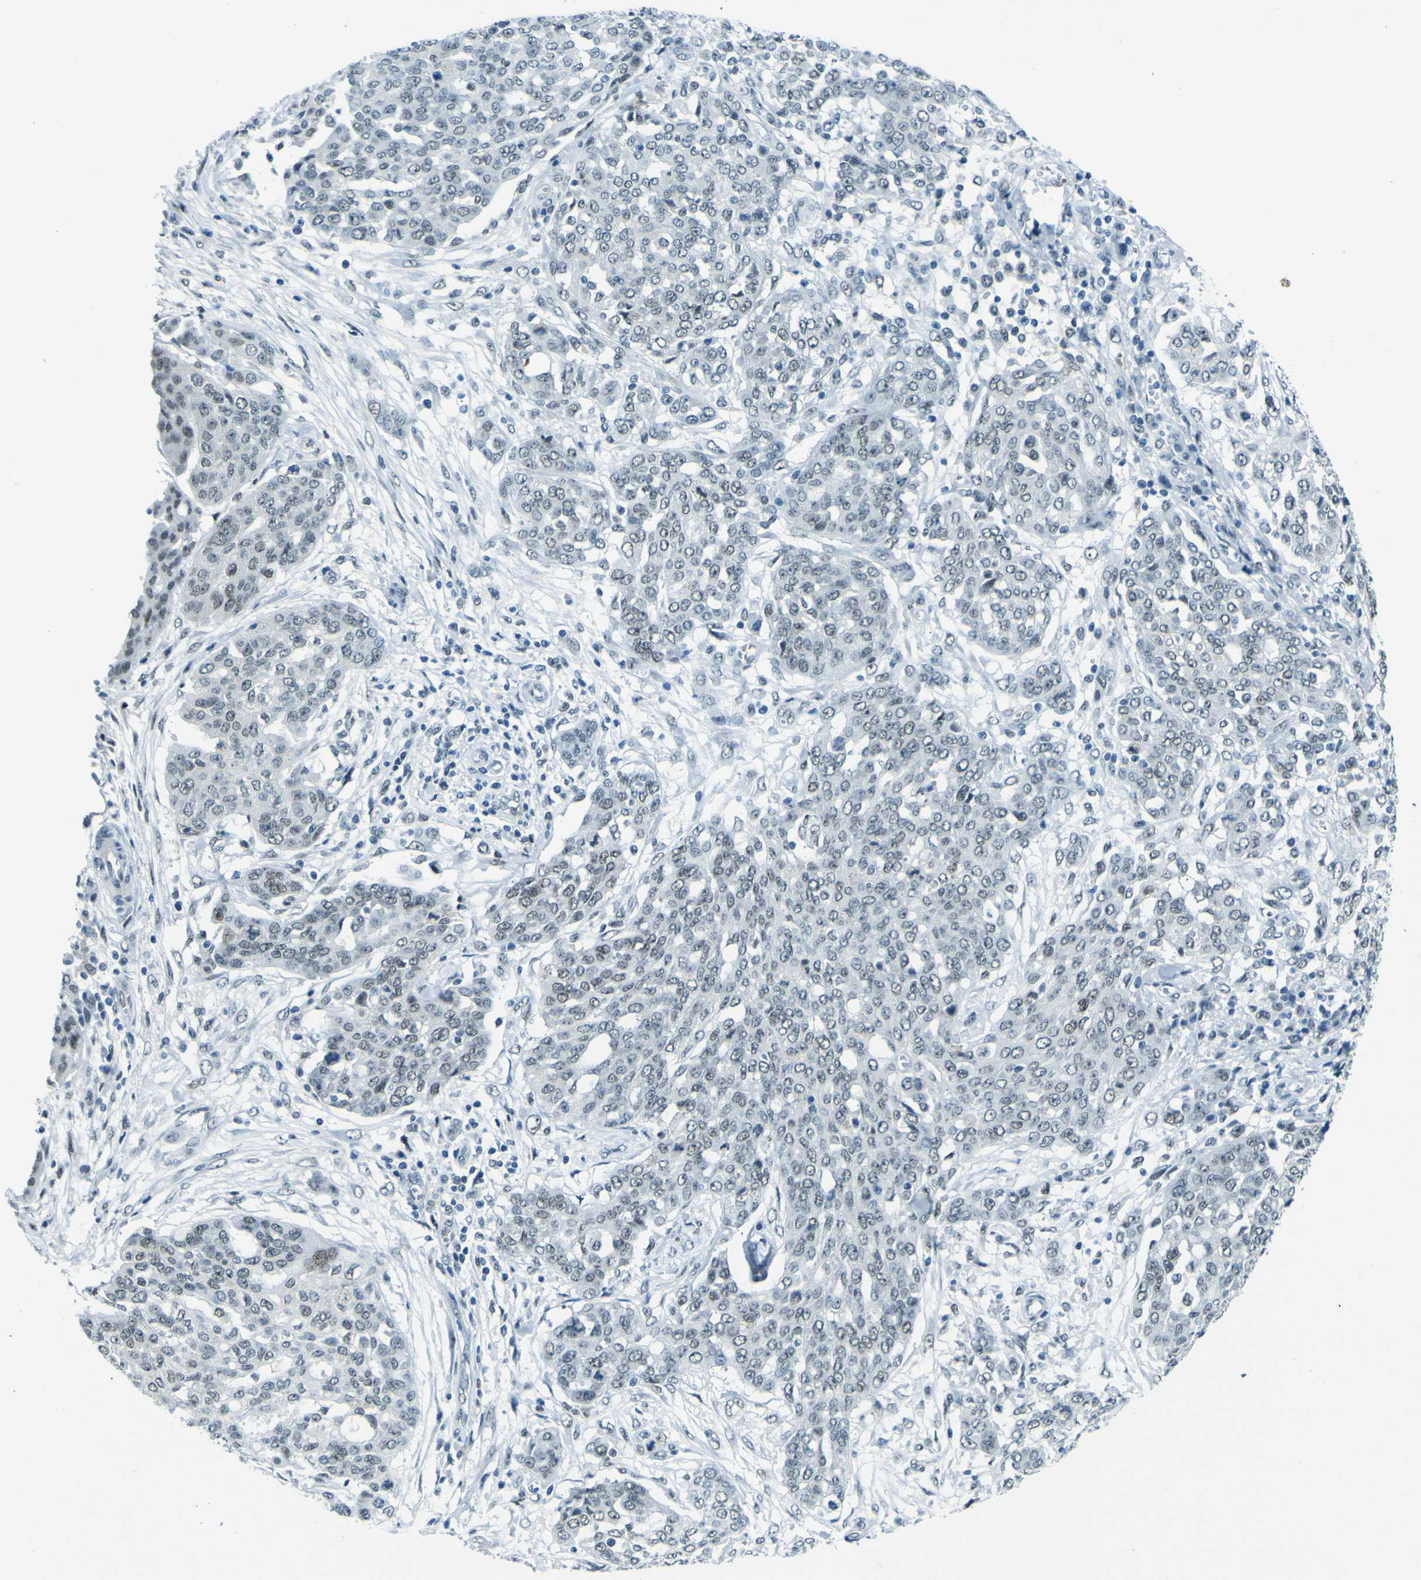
{"staining": {"intensity": "negative", "quantity": "none", "location": "none"}, "tissue": "ovarian cancer", "cell_type": "Tumor cells", "image_type": "cancer", "snomed": [{"axis": "morphology", "description": "Cystadenocarcinoma, serous, NOS"}, {"axis": "topography", "description": "Soft tissue"}, {"axis": "topography", "description": "Ovary"}], "caption": "Immunohistochemical staining of human ovarian cancer demonstrates no significant expression in tumor cells. The staining is performed using DAB (3,3'-diaminobenzidine) brown chromogen with nuclei counter-stained in using hematoxylin.", "gene": "CEBPG", "patient": {"sex": "female", "age": 57}}